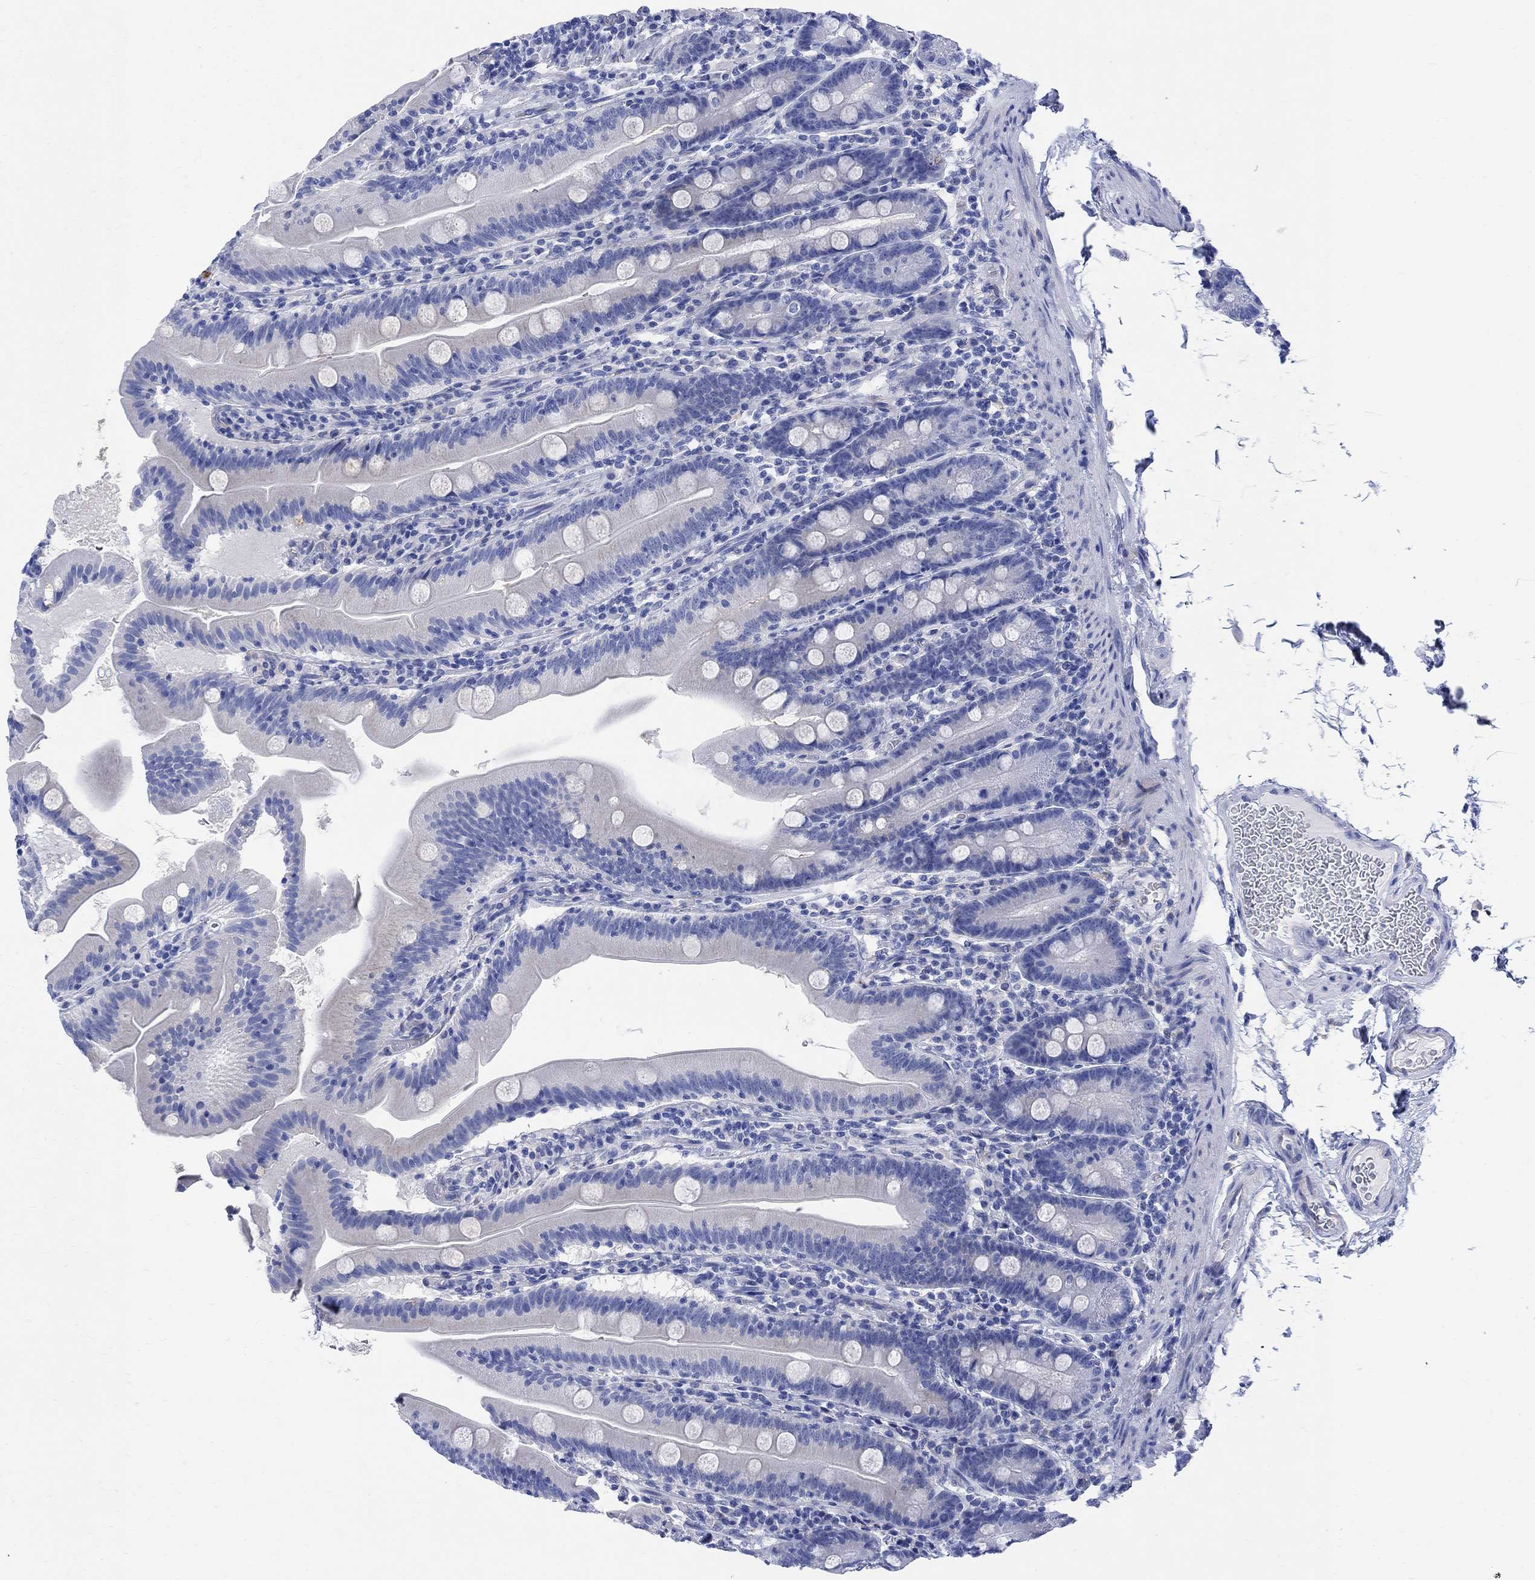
{"staining": {"intensity": "negative", "quantity": "none", "location": "none"}, "tissue": "small intestine", "cell_type": "Glandular cells", "image_type": "normal", "snomed": [{"axis": "morphology", "description": "Normal tissue, NOS"}, {"axis": "topography", "description": "Small intestine"}], "caption": "Unremarkable small intestine was stained to show a protein in brown. There is no significant expression in glandular cells. The staining was performed using DAB to visualize the protein expression in brown, while the nuclei were stained in blue with hematoxylin (Magnification: 20x).", "gene": "MYL1", "patient": {"sex": "male", "age": 37}}